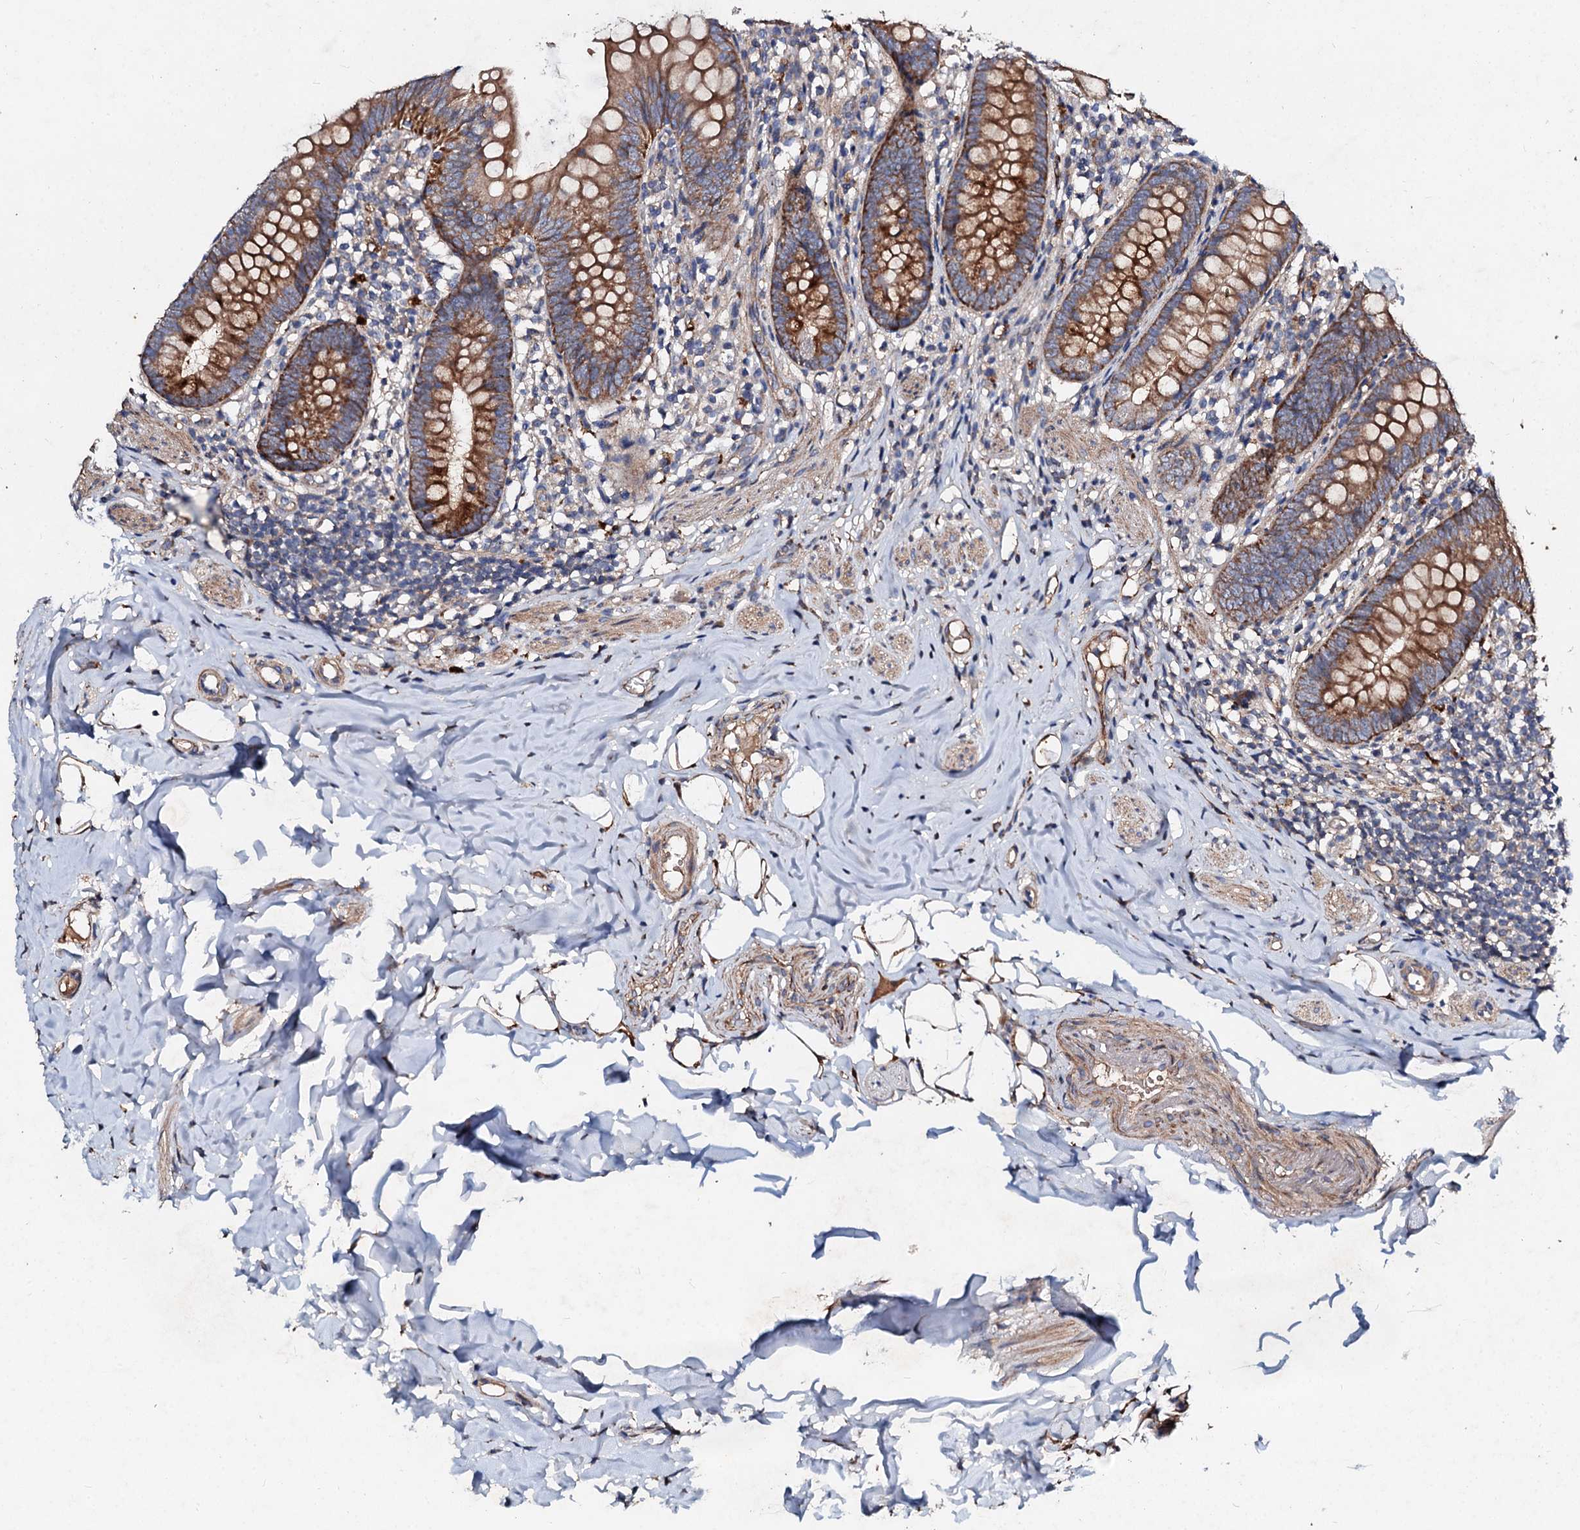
{"staining": {"intensity": "strong", "quantity": ">75%", "location": "cytoplasmic/membranous"}, "tissue": "appendix", "cell_type": "Glandular cells", "image_type": "normal", "snomed": [{"axis": "morphology", "description": "Normal tissue, NOS"}, {"axis": "topography", "description": "Appendix"}], "caption": "Immunohistochemistry histopathology image of normal appendix stained for a protein (brown), which shows high levels of strong cytoplasmic/membranous expression in about >75% of glandular cells.", "gene": "FIBIN", "patient": {"sex": "female", "age": 62}}